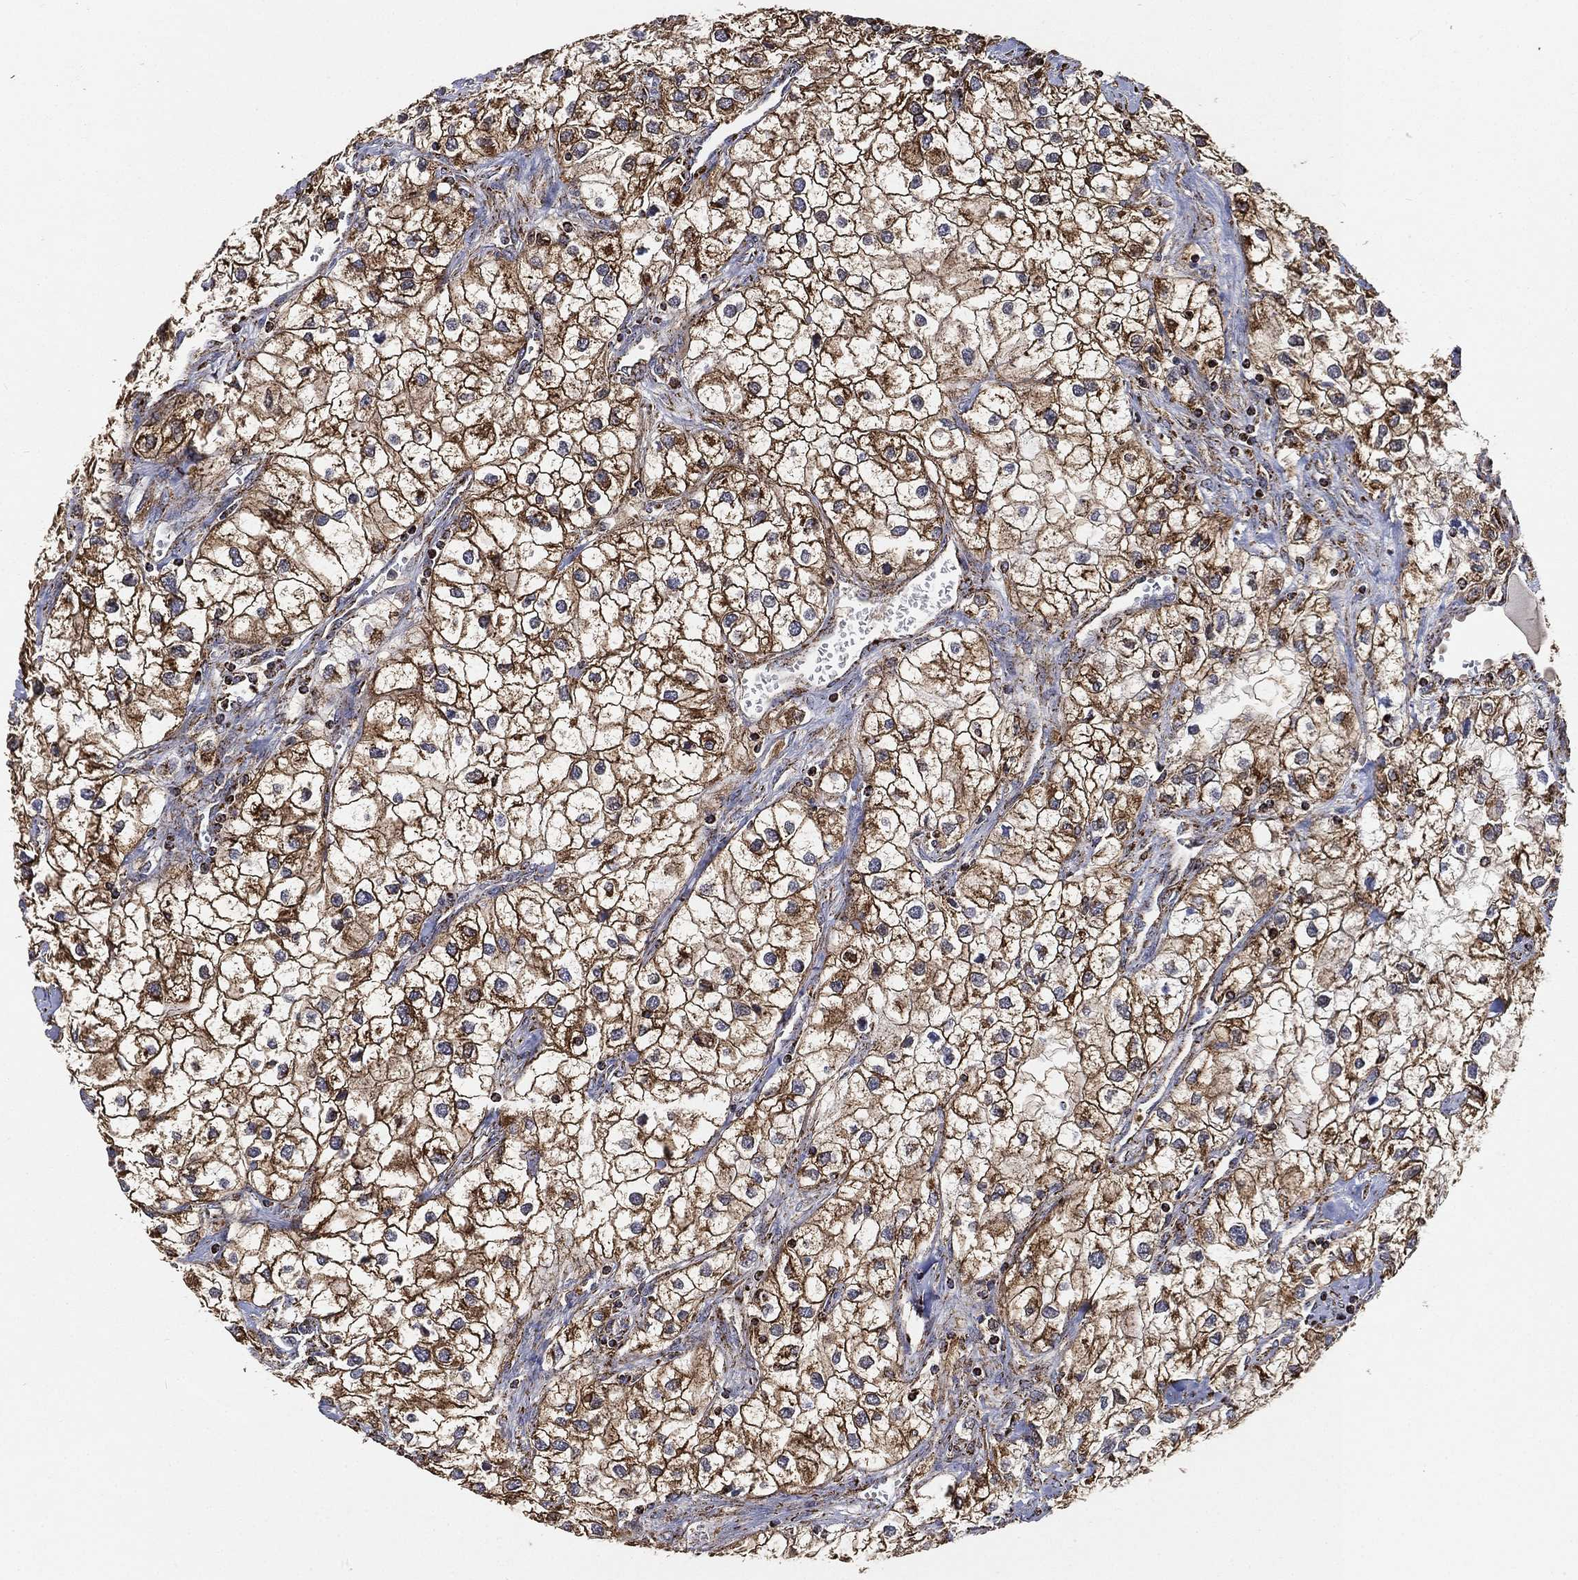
{"staining": {"intensity": "strong", "quantity": ">75%", "location": "cytoplasmic/membranous"}, "tissue": "renal cancer", "cell_type": "Tumor cells", "image_type": "cancer", "snomed": [{"axis": "morphology", "description": "Adenocarcinoma, NOS"}, {"axis": "topography", "description": "Kidney"}], "caption": "IHC of renal cancer (adenocarcinoma) shows high levels of strong cytoplasmic/membranous positivity in about >75% of tumor cells.", "gene": "SLC38A7", "patient": {"sex": "male", "age": 59}}